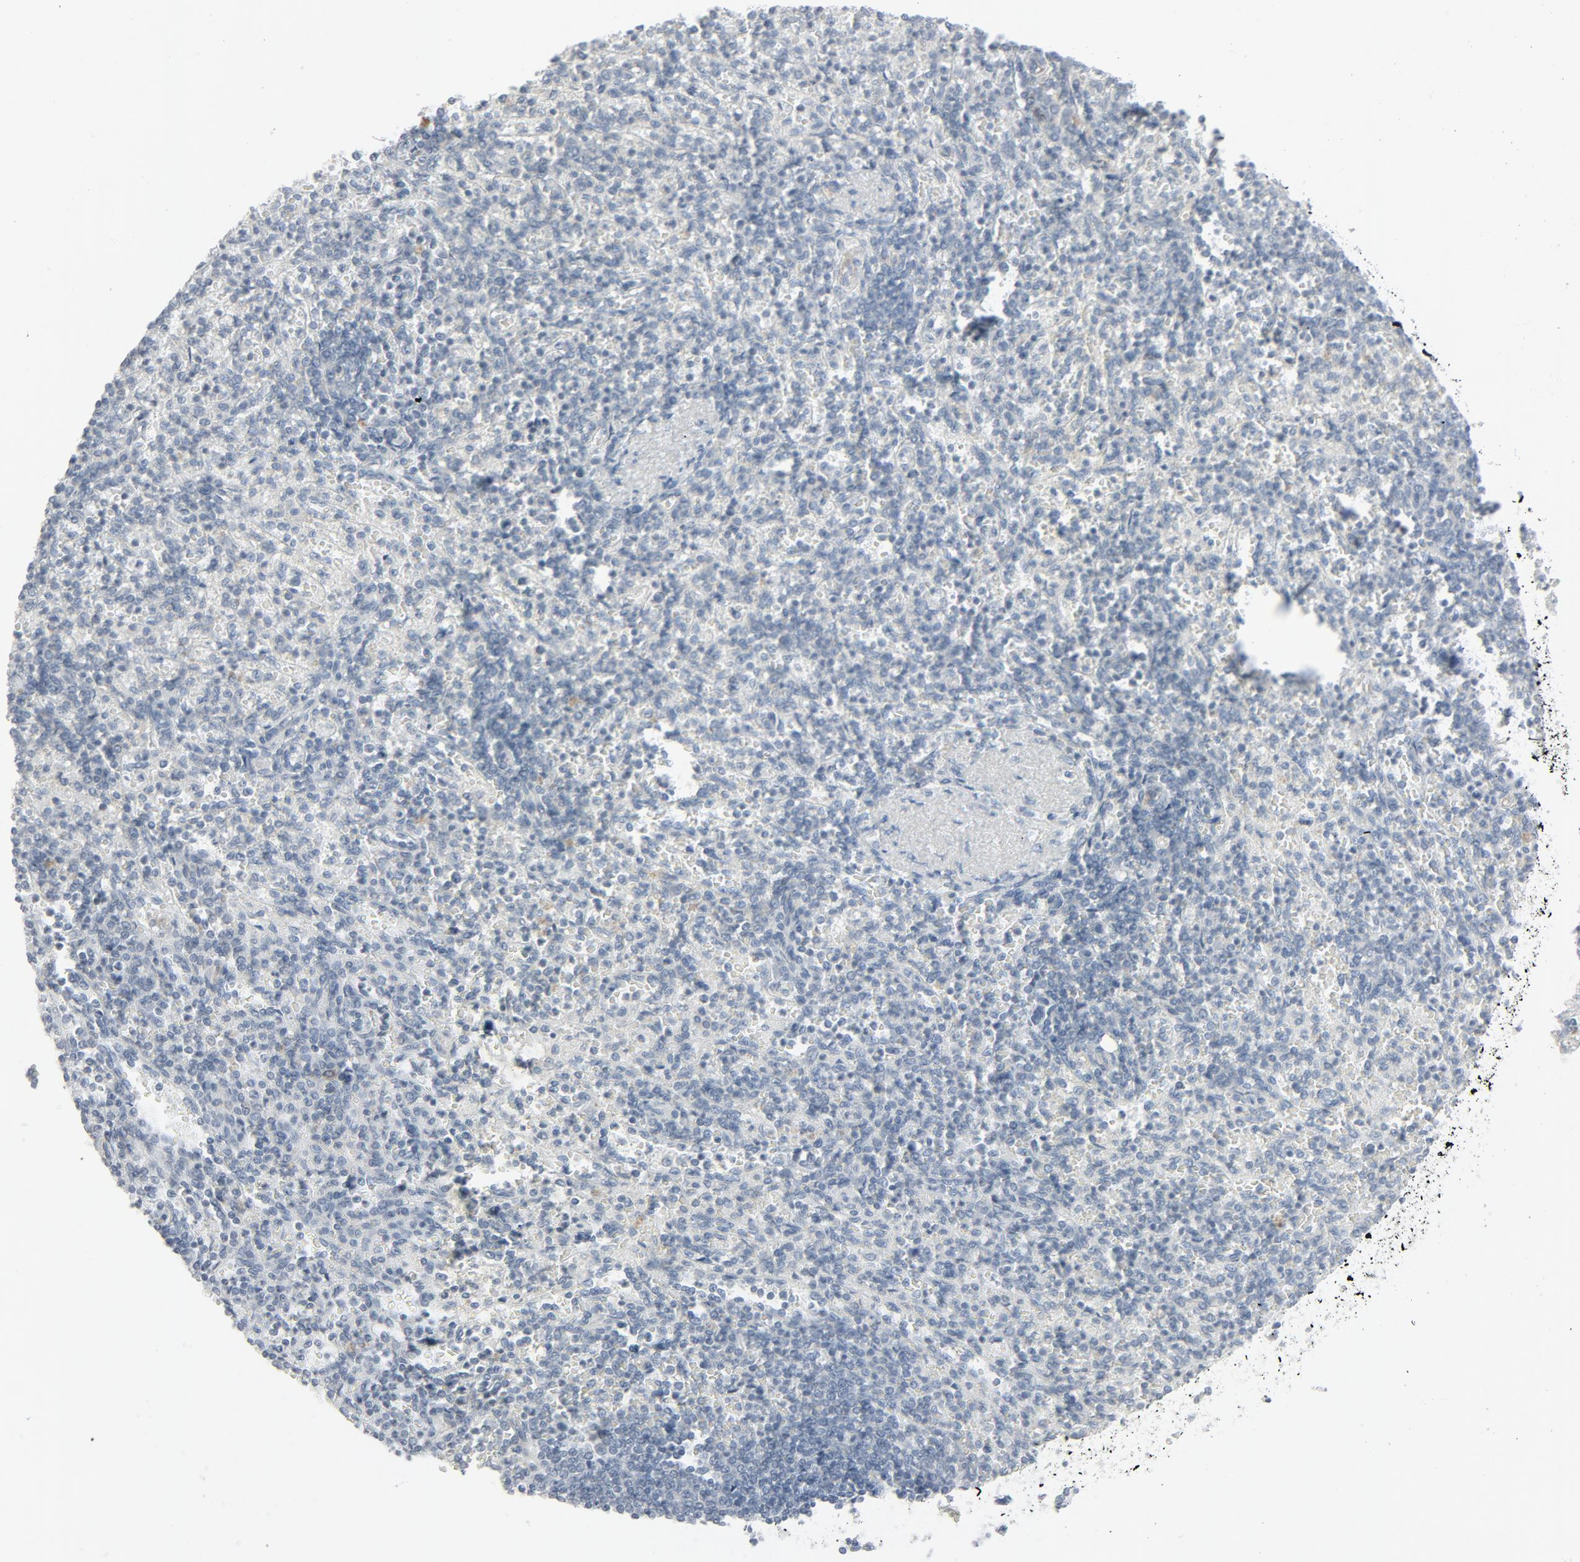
{"staining": {"intensity": "negative", "quantity": "none", "location": "none"}, "tissue": "spleen", "cell_type": "Cells in red pulp", "image_type": "normal", "snomed": [{"axis": "morphology", "description": "Normal tissue, NOS"}, {"axis": "topography", "description": "Spleen"}], "caption": "IHC histopathology image of normal spleen: human spleen stained with DAB reveals no significant protein expression in cells in red pulp. The staining is performed using DAB brown chromogen with nuclei counter-stained in using hematoxylin.", "gene": "FGFR3", "patient": {"sex": "female", "age": 74}}